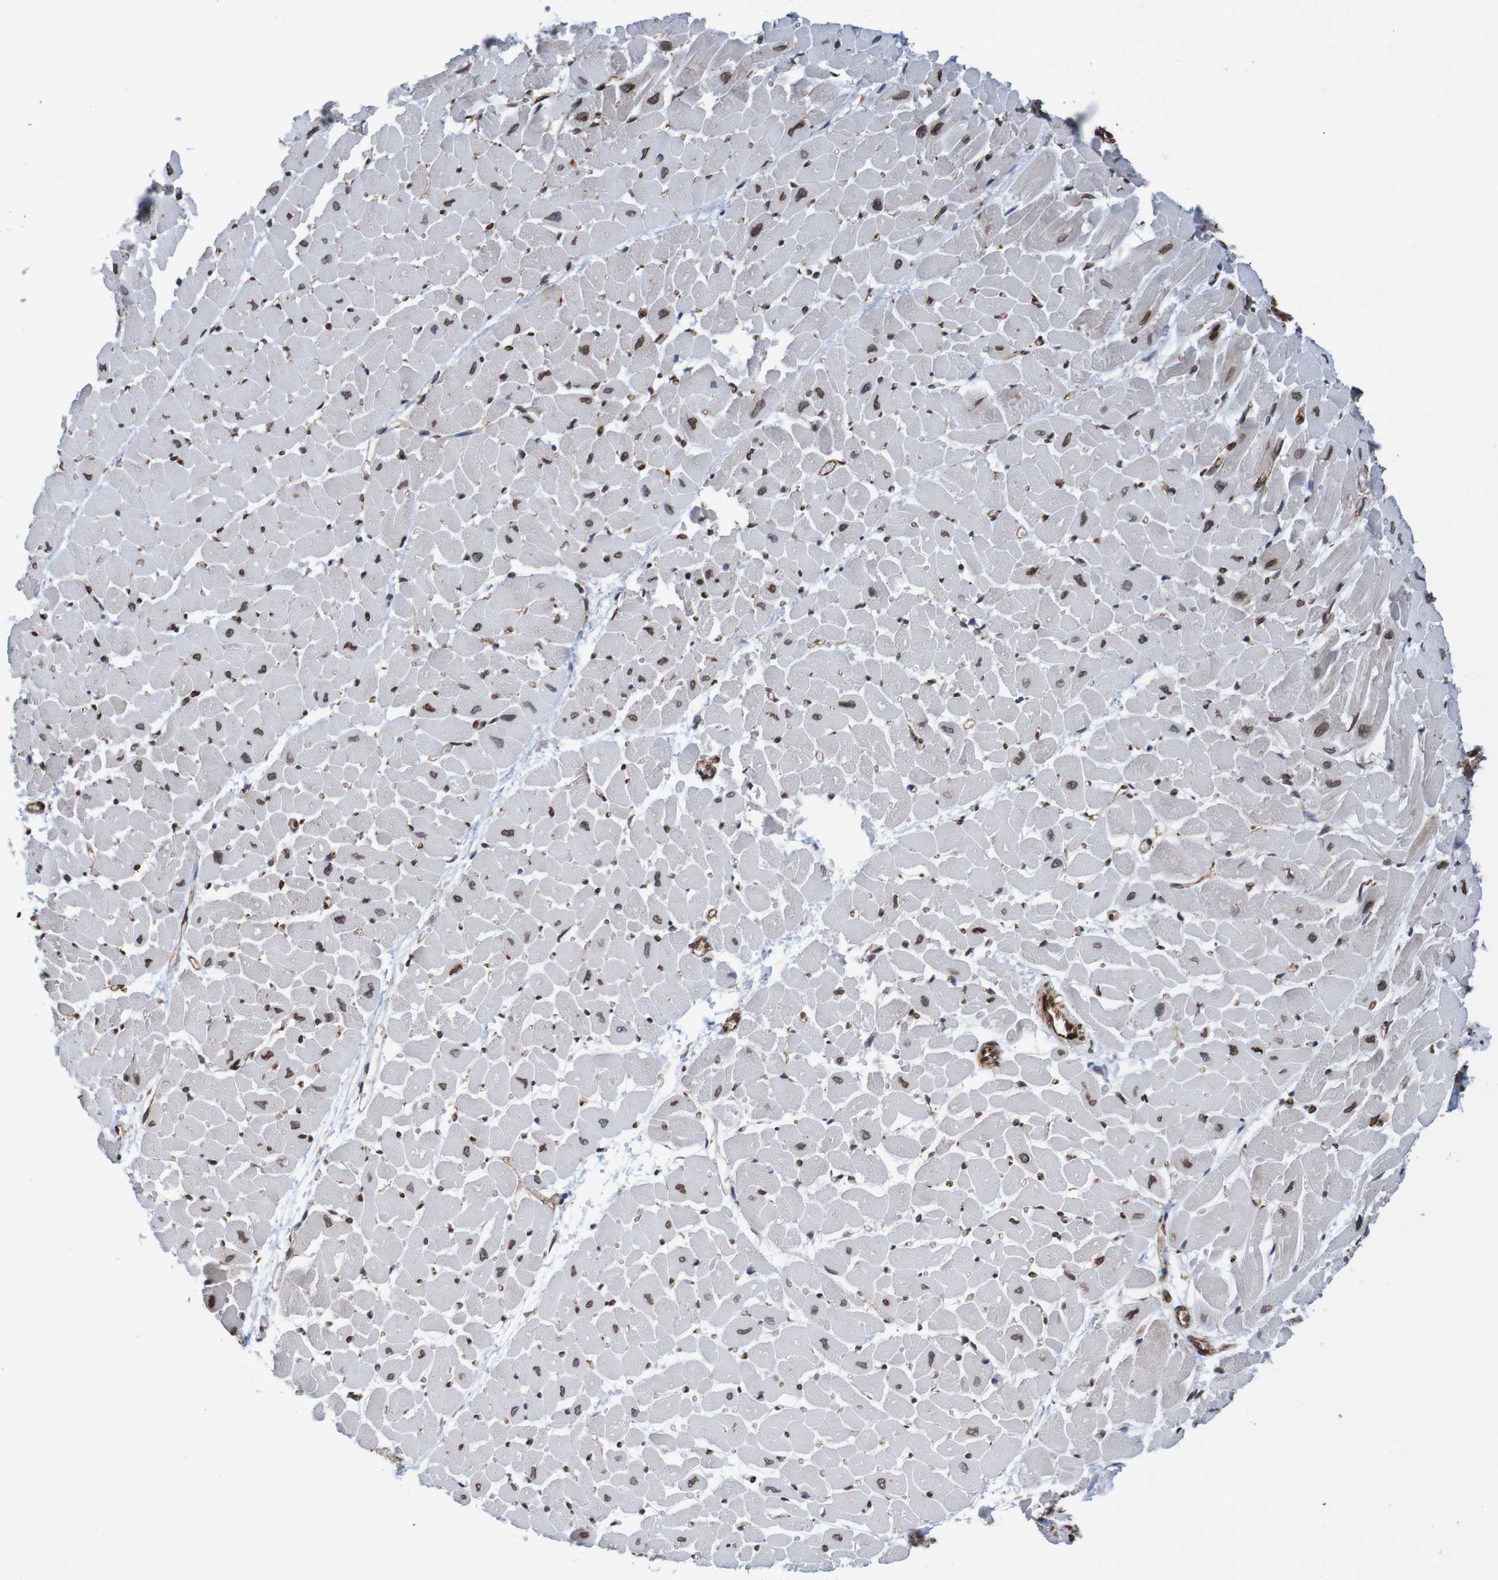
{"staining": {"intensity": "strong", "quantity": "25%-75%", "location": "cytoplasmic/membranous,nuclear"}, "tissue": "heart muscle", "cell_type": "Cardiomyocytes", "image_type": "normal", "snomed": [{"axis": "morphology", "description": "Normal tissue, NOS"}, {"axis": "topography", "description": "Heart"}], "caption": "The histopathology image exhibits staining of normal heart muscle, revealing strong cytoplasmic/membranous,nuclear protein positivity (brown color) within cardiomyocytes.", "gene": "TMEM109", "patient": {"sex": "male", "age": 45}}